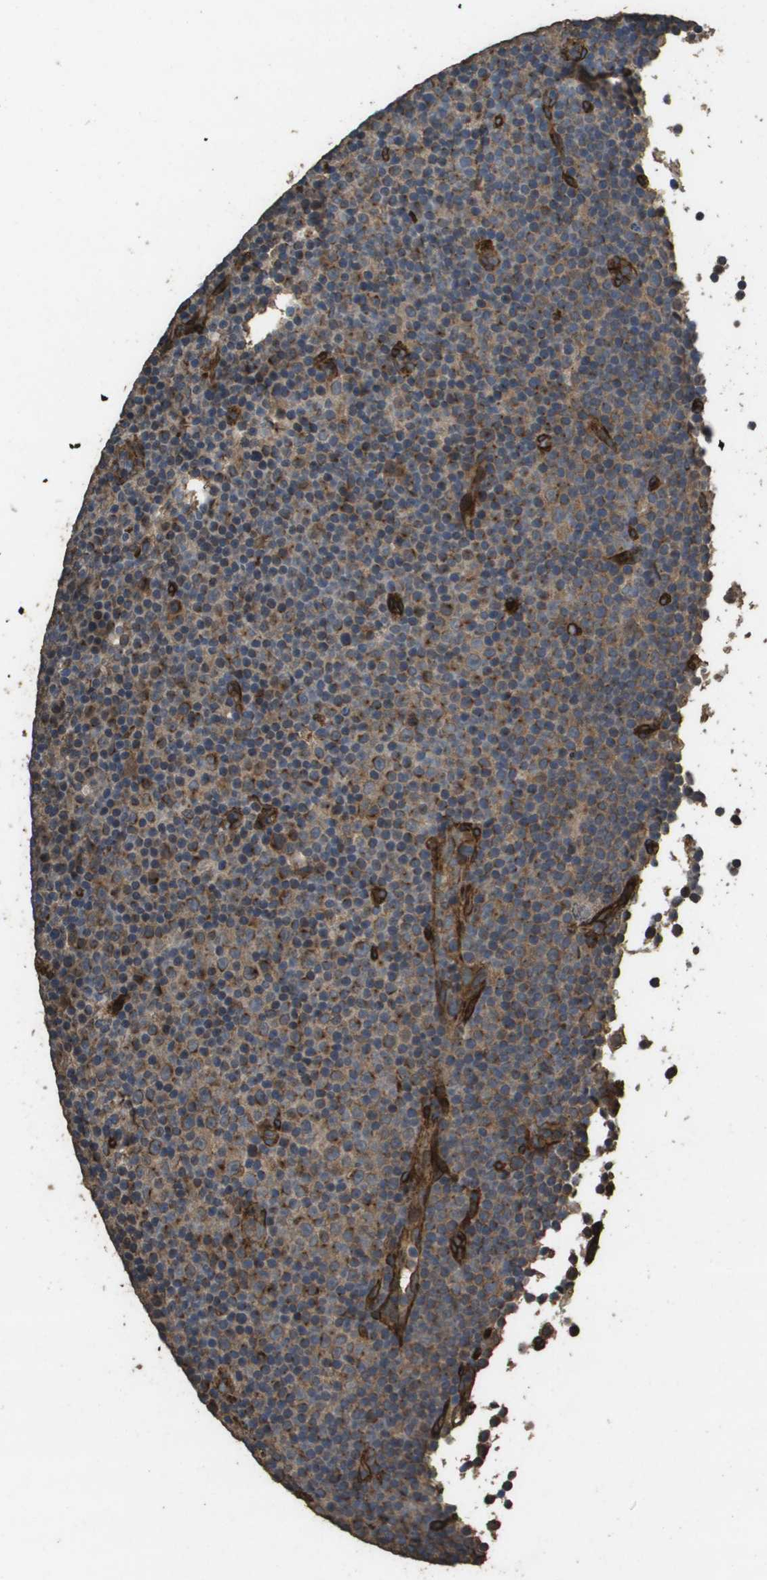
{"staining": {"intensity": "moderate", "quantity": ">75%", "location": "cytoplasmic/membranous"}, "tissue": "lymphoma", "cell_type": "Tumor cells", "image_type": "cancer", "snomed": [{"axis": "morphology", "description": "Malignant lymphoma, non-Hodgkin's type, Low grade"}, {"axis": "topography", "description": "Lymph node"}], "caption": "The photomicrograph demonstrates staining of malignant lymphoma, non-Hodgkin's type (low-grade), revealing moderate cytoplasmic/membranous protein staining (brown color) within tumor cells.", "gene": "AAMP", "patient": {"sex": "female", "age": 67}}